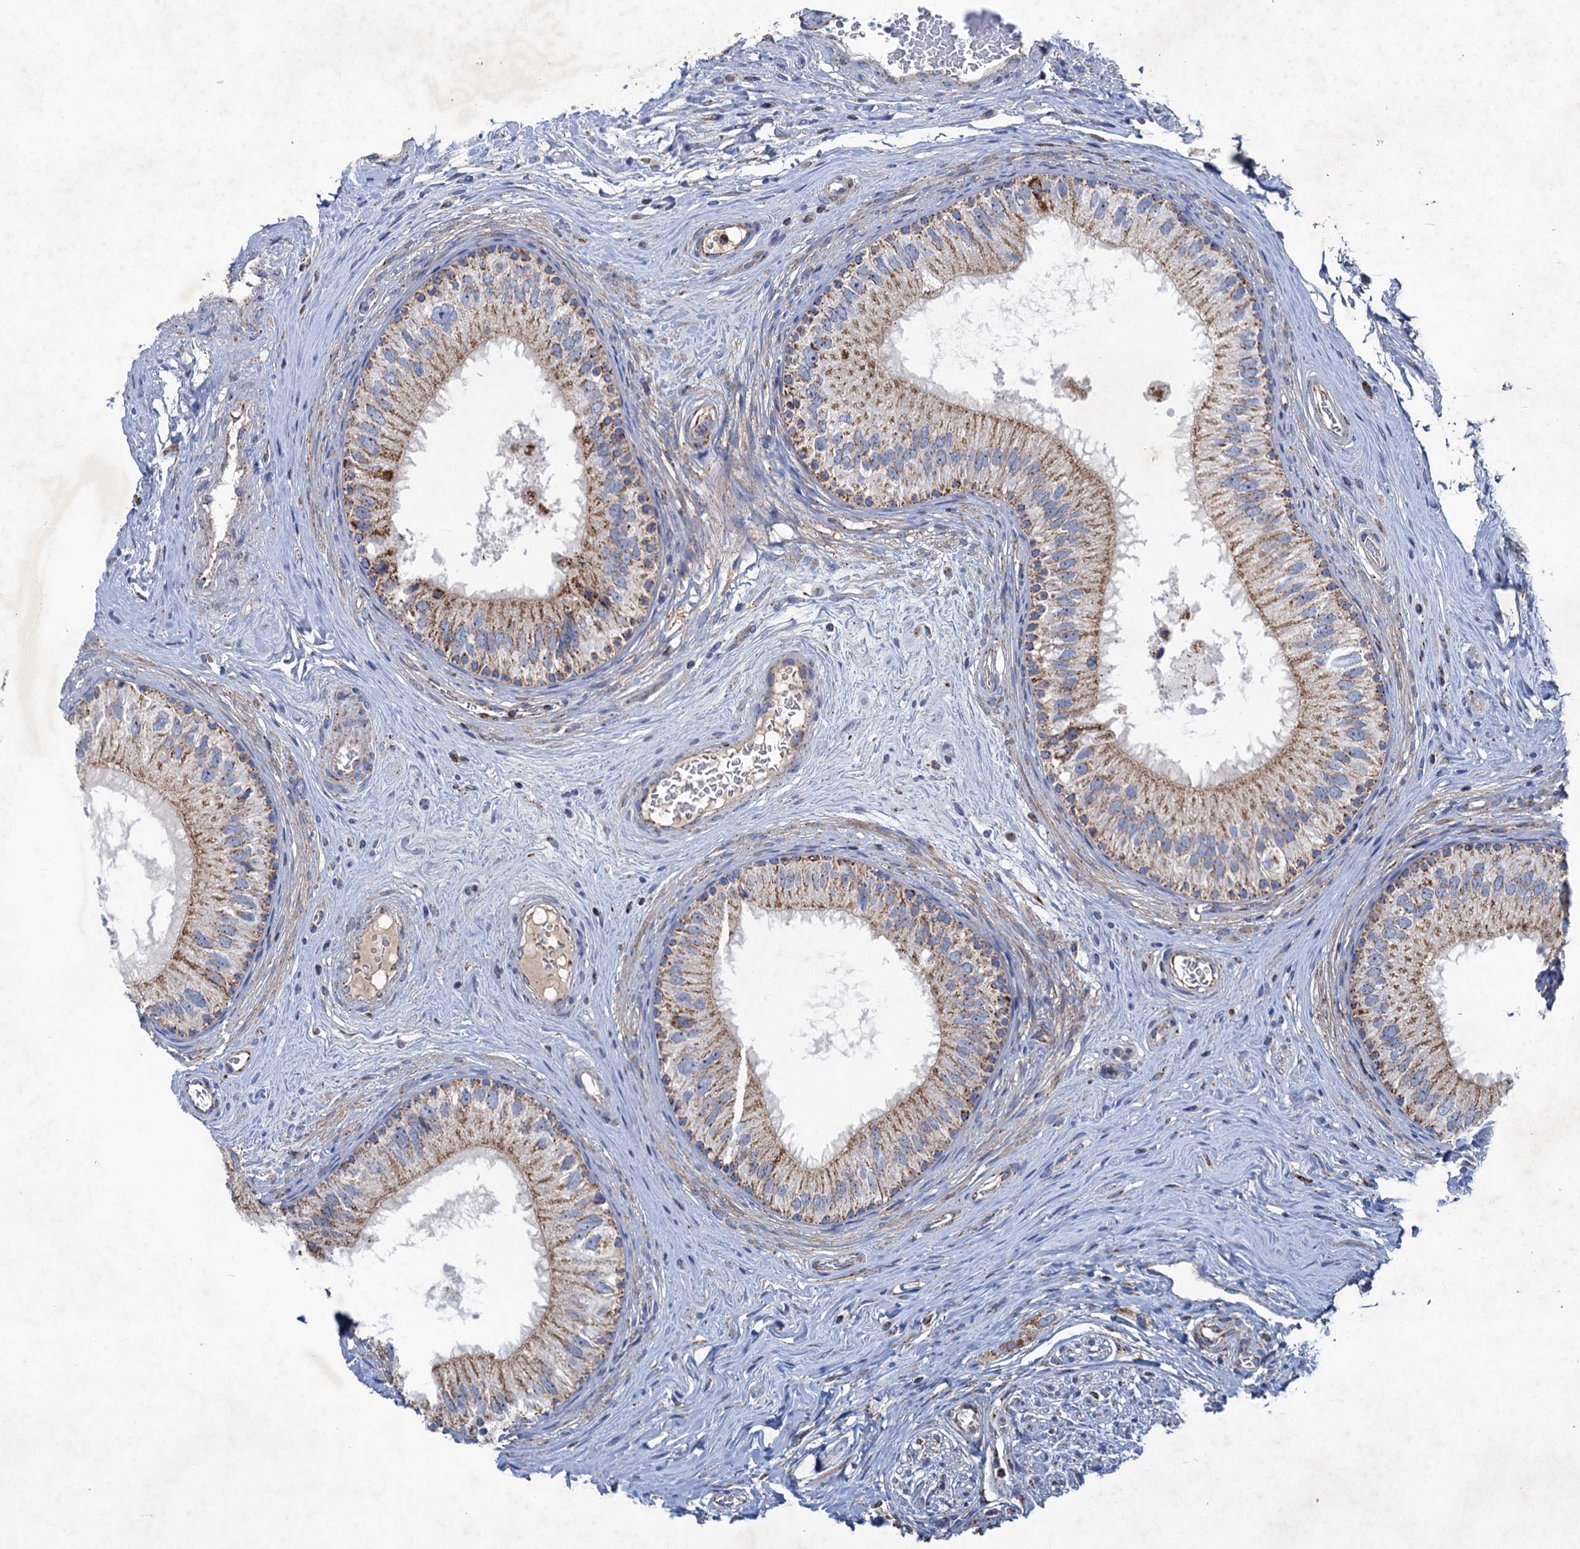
{"staining": {"intensity": "moderate", "quantity": "25%-75%", "location": "cytoplasmic/membranous"}, "tissue": "epididymis", "cell_type": "Glandular cells", "image_type": "normal", "snomed": [{"axis": "morphology", "description": "Normal tissue, NOS"}, {"axis": "topography", "description": "Epididymis"}], "caption": "This micrograph shows immunohistochemistry staining of unremarkable epididymis, with medium moderate cytoplasmic/membranous expression in about 25%-75% of glandular cells.", "gene": "GTPBP3", "patient": {"sex": "male", "age": 33}}